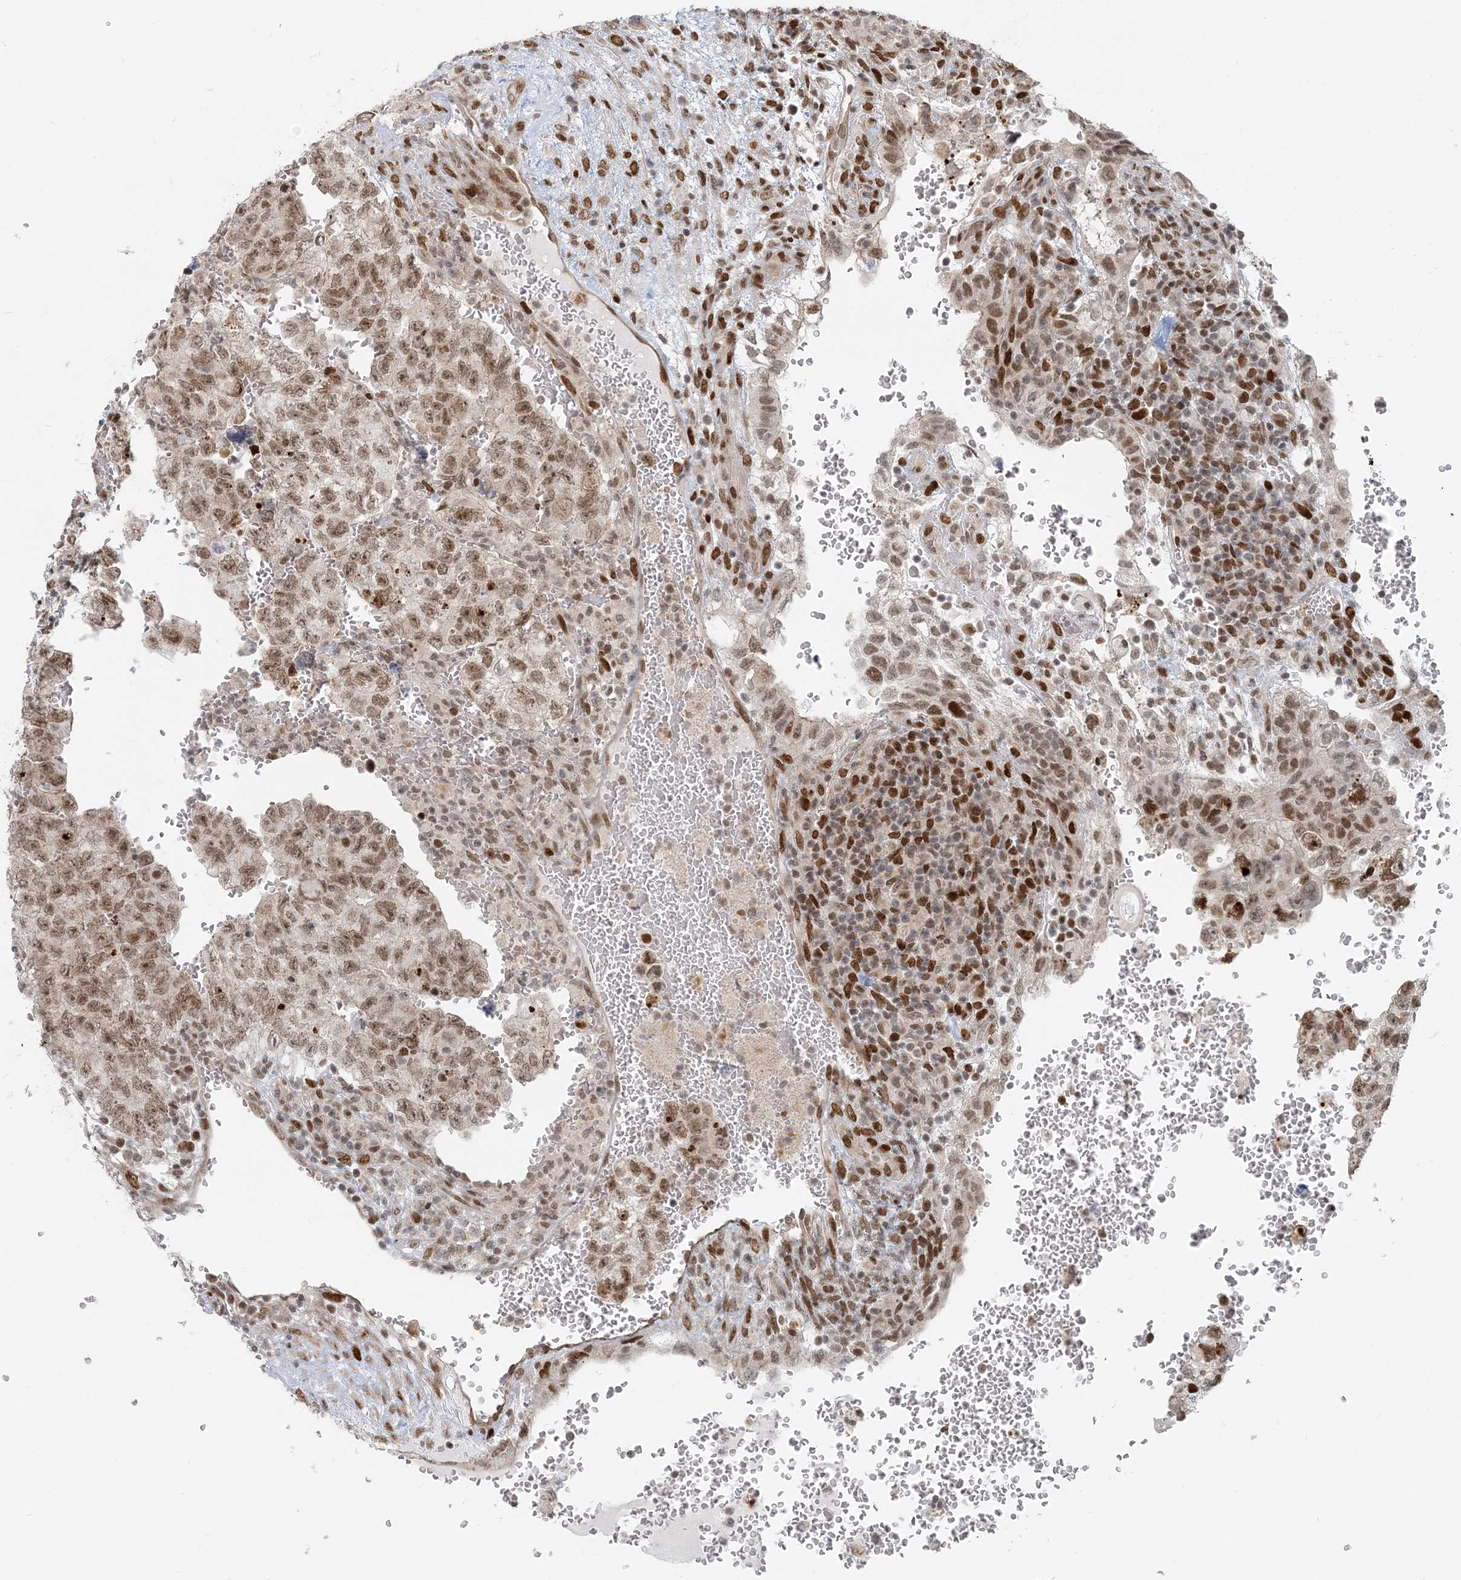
{"staining": {"intensity": "moderate", "quantity": ">75%", "location": "nuclear"}, "tissue": "testis cancer", "cell_type": "Tumor cells", "image_type": "cancer", "snomed": [{"axis": "morphology", "description": "Carcinoma, Embryonal, NOS"}, {"axis": "topography", "description": "Testis"}], "caption": "This micrograph exhibits testis cancer (embryonal carcinoma) stained with immunohistochemistry to label a protein in brown. The nuclear of tumor cells show moderate positivity for the protein. Nuclei are counter-stained blue.", "gene": "BAZ1B", "patient": {"sex": "male", "age": 36}}